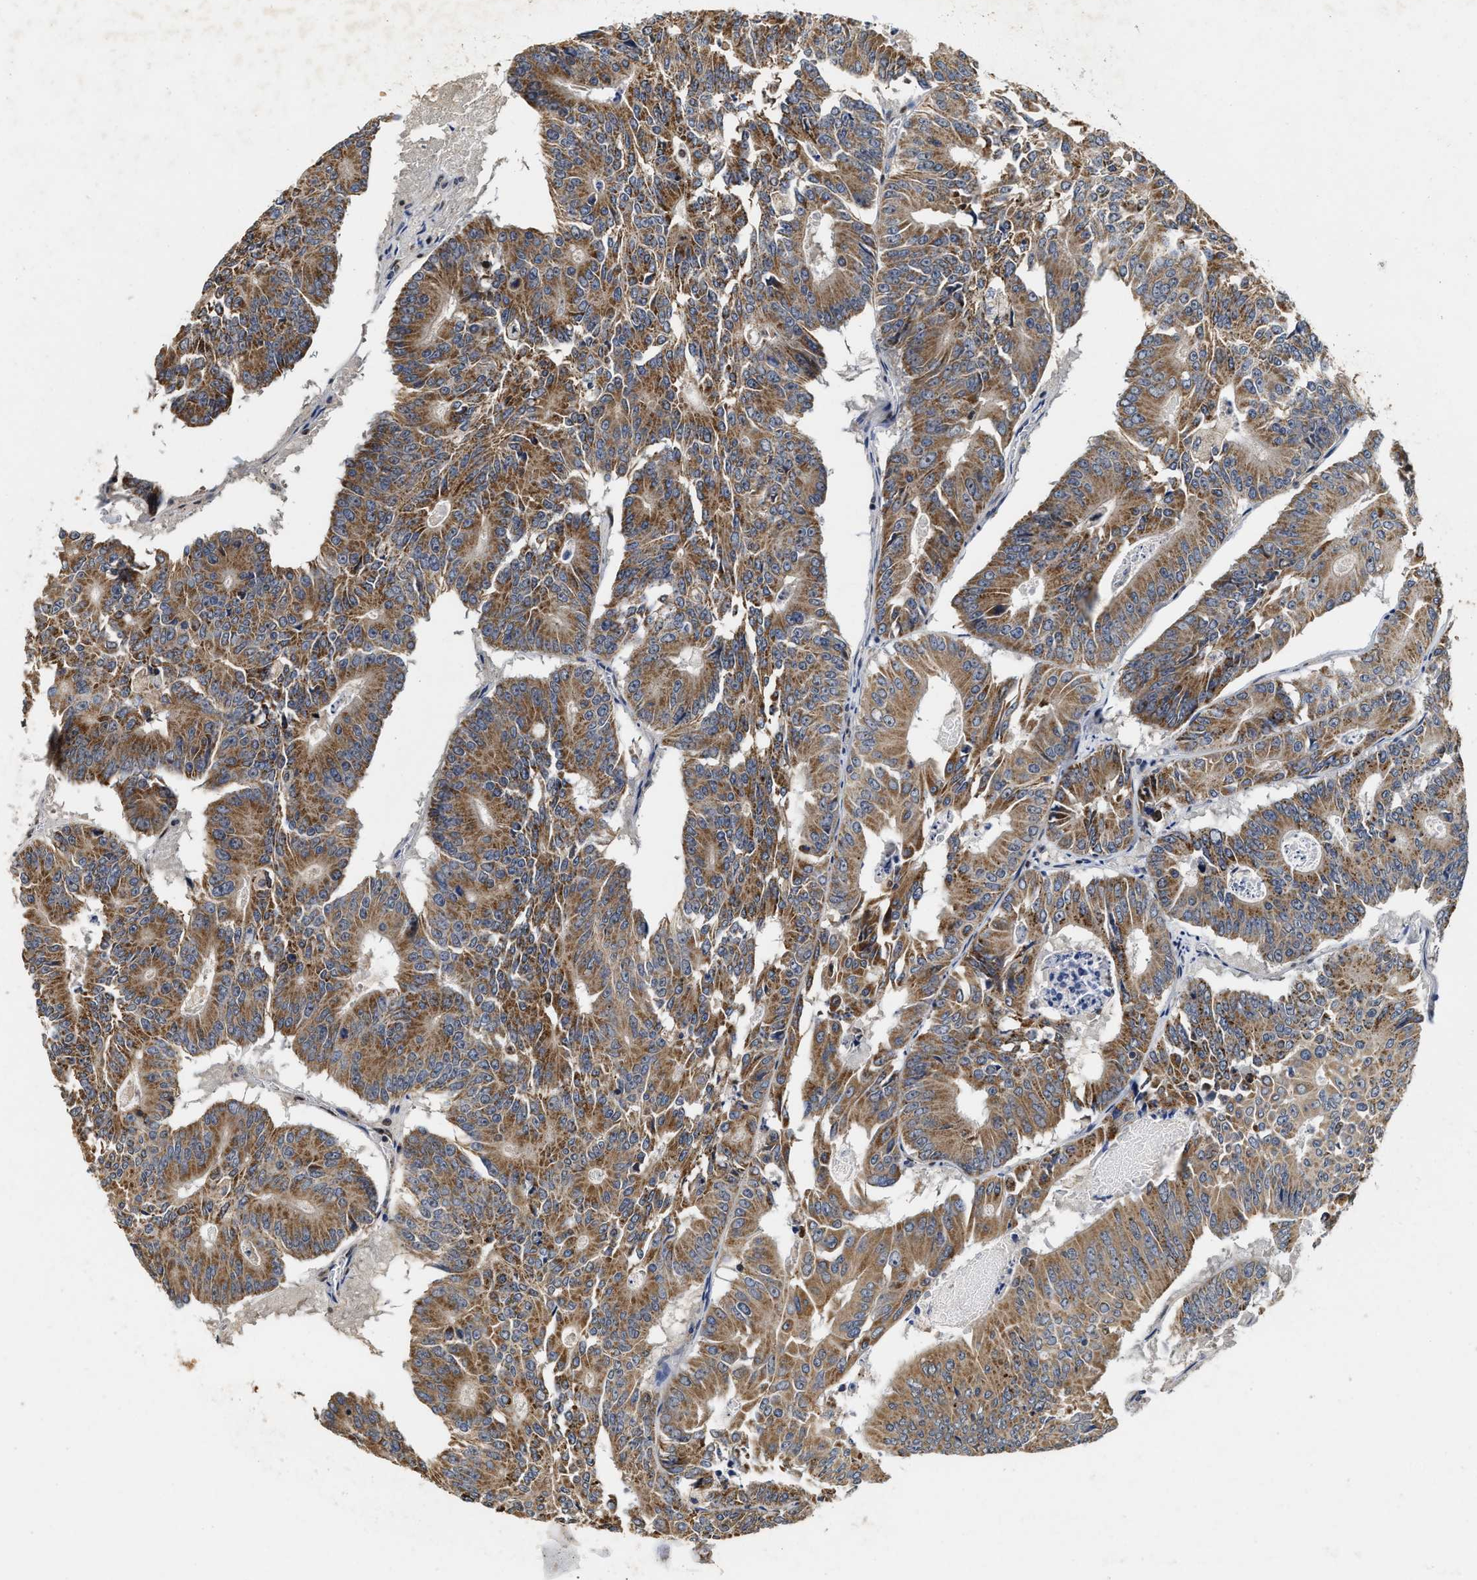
{"staining": {"intensity": "moderate", "quantity": ">75%", "location": "cytoplasmic/membranous"}, "tissue": "colorectal cancer", "cell_type": "Tumor cells", "image_type": "cancer", "snomed": [{"axis": "morphology", "description": "Adenocarcinoma, NOS"}, {"axis": "topography", "description": "Colon"}], "caption": "Immunohistochemistry of colorectal adenocarcinoma reveals medium levels of moderate cytoplasmic/membranous positivity in about >75% of tumor cells.", "gene": "SCYL2", "patient": {"sex": "male", "age": 87}}